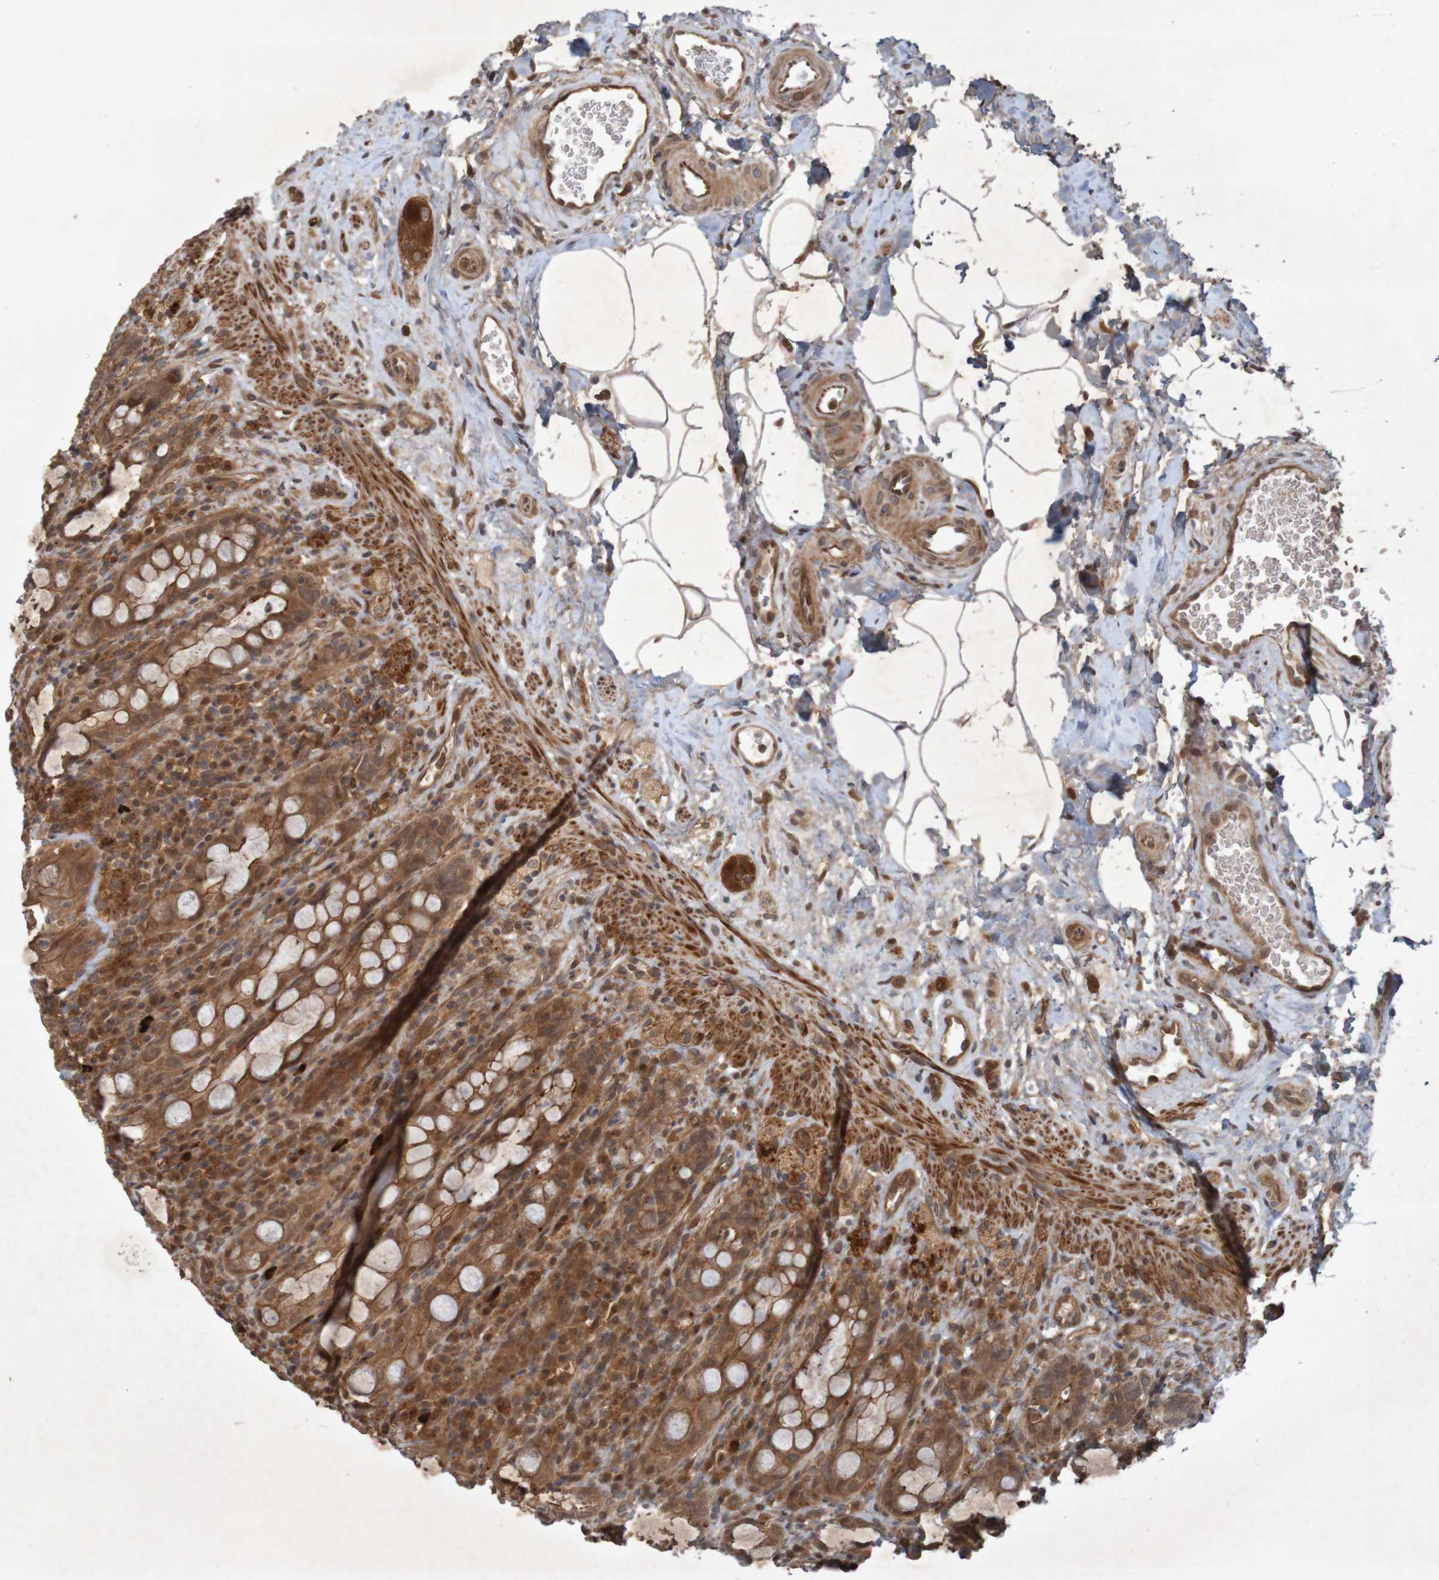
{"staining": {"intensity": "strong", "quantity": ">75%", "location": "cytoplasmic/membranous"}, "tissue": "rectum", "cell_type": "Glandular cells", "image_type": "normal", "snomed": [{"axis": "morphology", "description": "Normal tissue, NOS"}, {"axis": "topography", "description": "Rectum"}], "caption": "Immunohistochemical staining of normal rectum demonstrates high levels of strong cytoplasmic/membranous positivity in about >75% of glandular cells. The staining is performed using DAB brown chromogen to label protein expression. The nuclei are counter-stained blue using hematoxylin.", "gene": "ARHGEF11", "patient": {"sex": "male", "age": 44}}